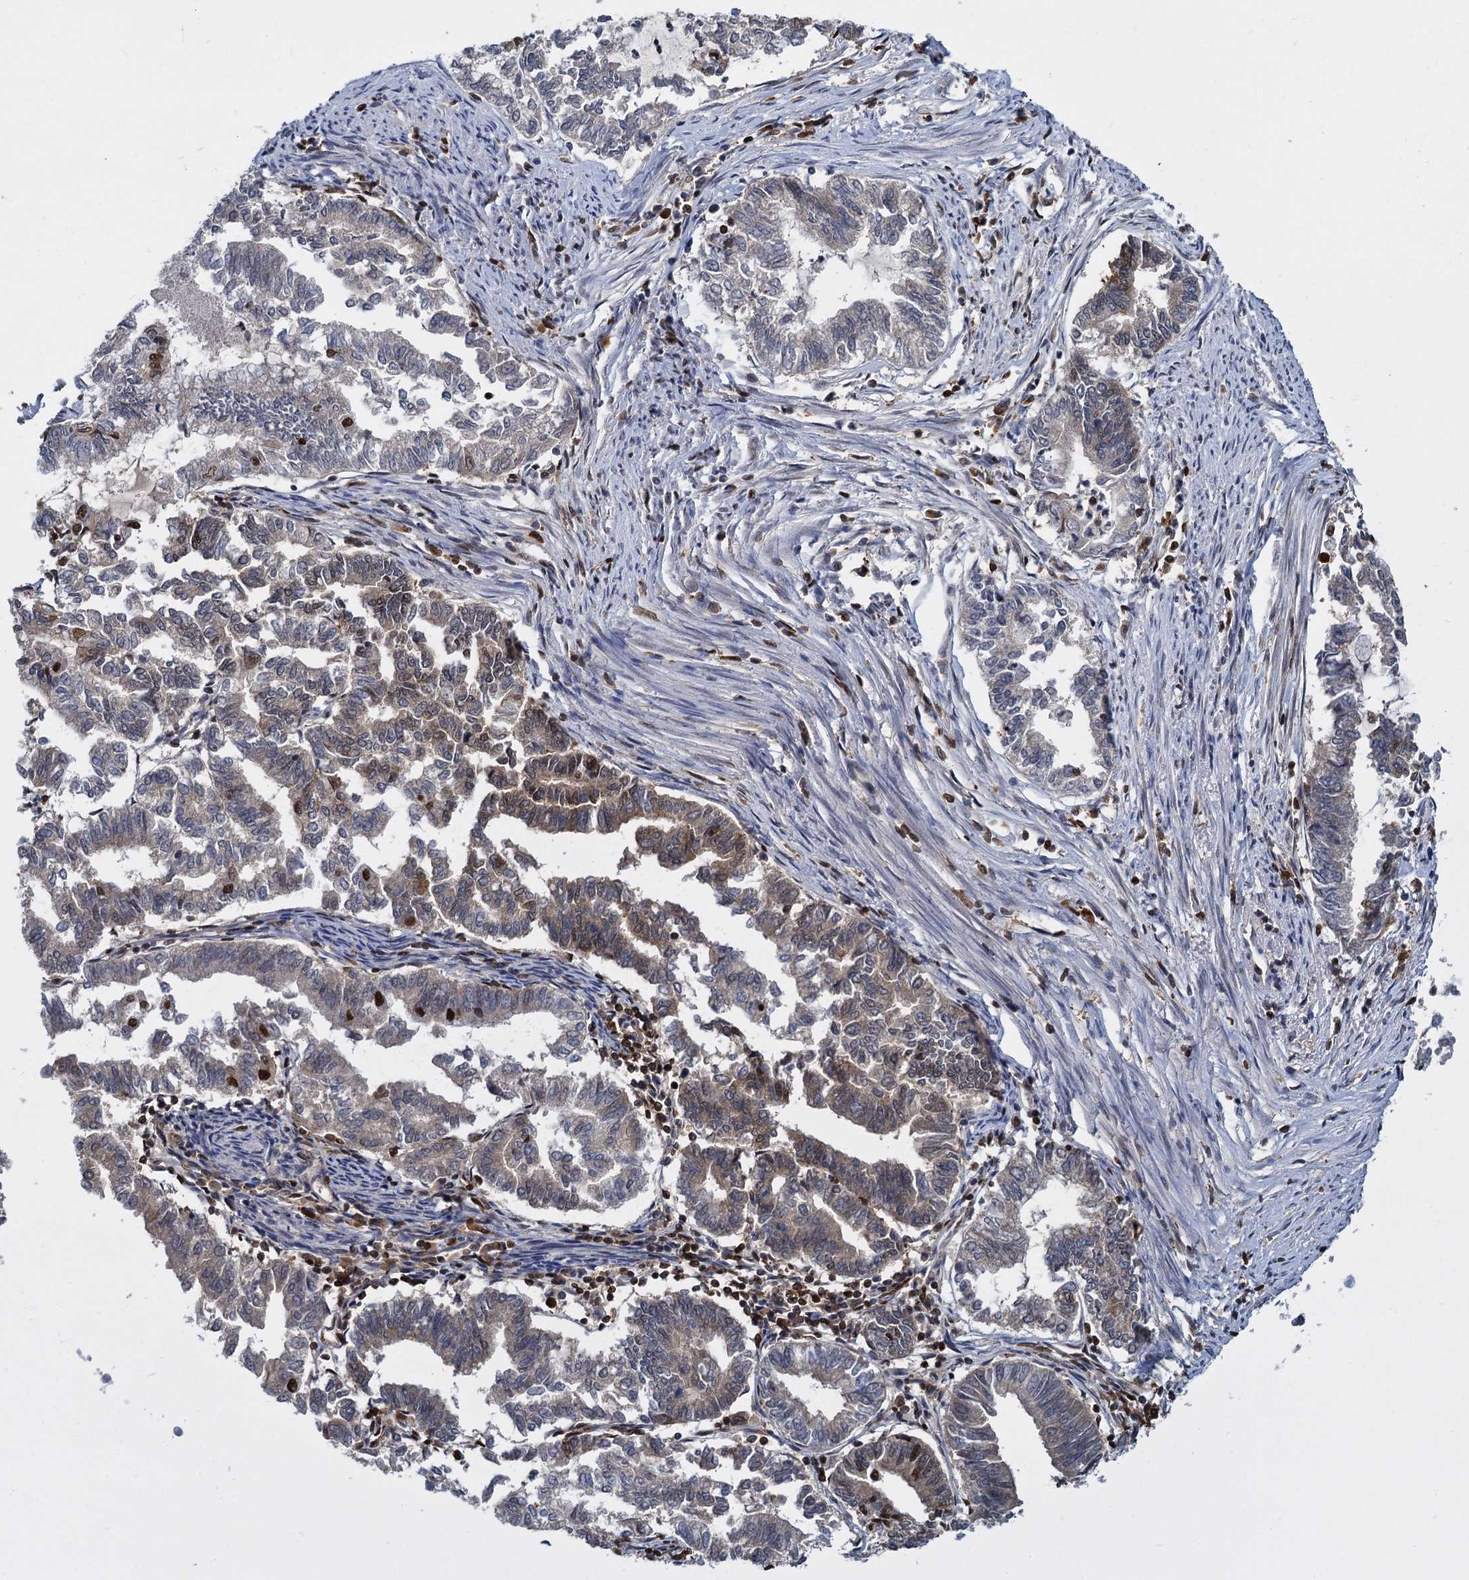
{"staining": {"intensity": "moderate", "quantity": "<25%", "location": "cytoplasmic/membranous,nuclear"}, "tissue": "endometrial cancer", "cell_type": "Tumor cells", "image_type": "cancer", "snomed": [{"axis": "morphology", "description": "Adenocarcinoma, NOS"}, {"axis": "topography", "description": "Endometrium"}], "caption": "Immunohistochemical staining of human endometrial adenocarcinoma exhibits low levels of moderate cytoplasmic/membranous and nuclear staining in about <25% of tumor cells. Ihc stains the protein in brown and the nuclei are stained blue.", "gene": "DCPS", "patient": {"sex": "female", "age": 79}}